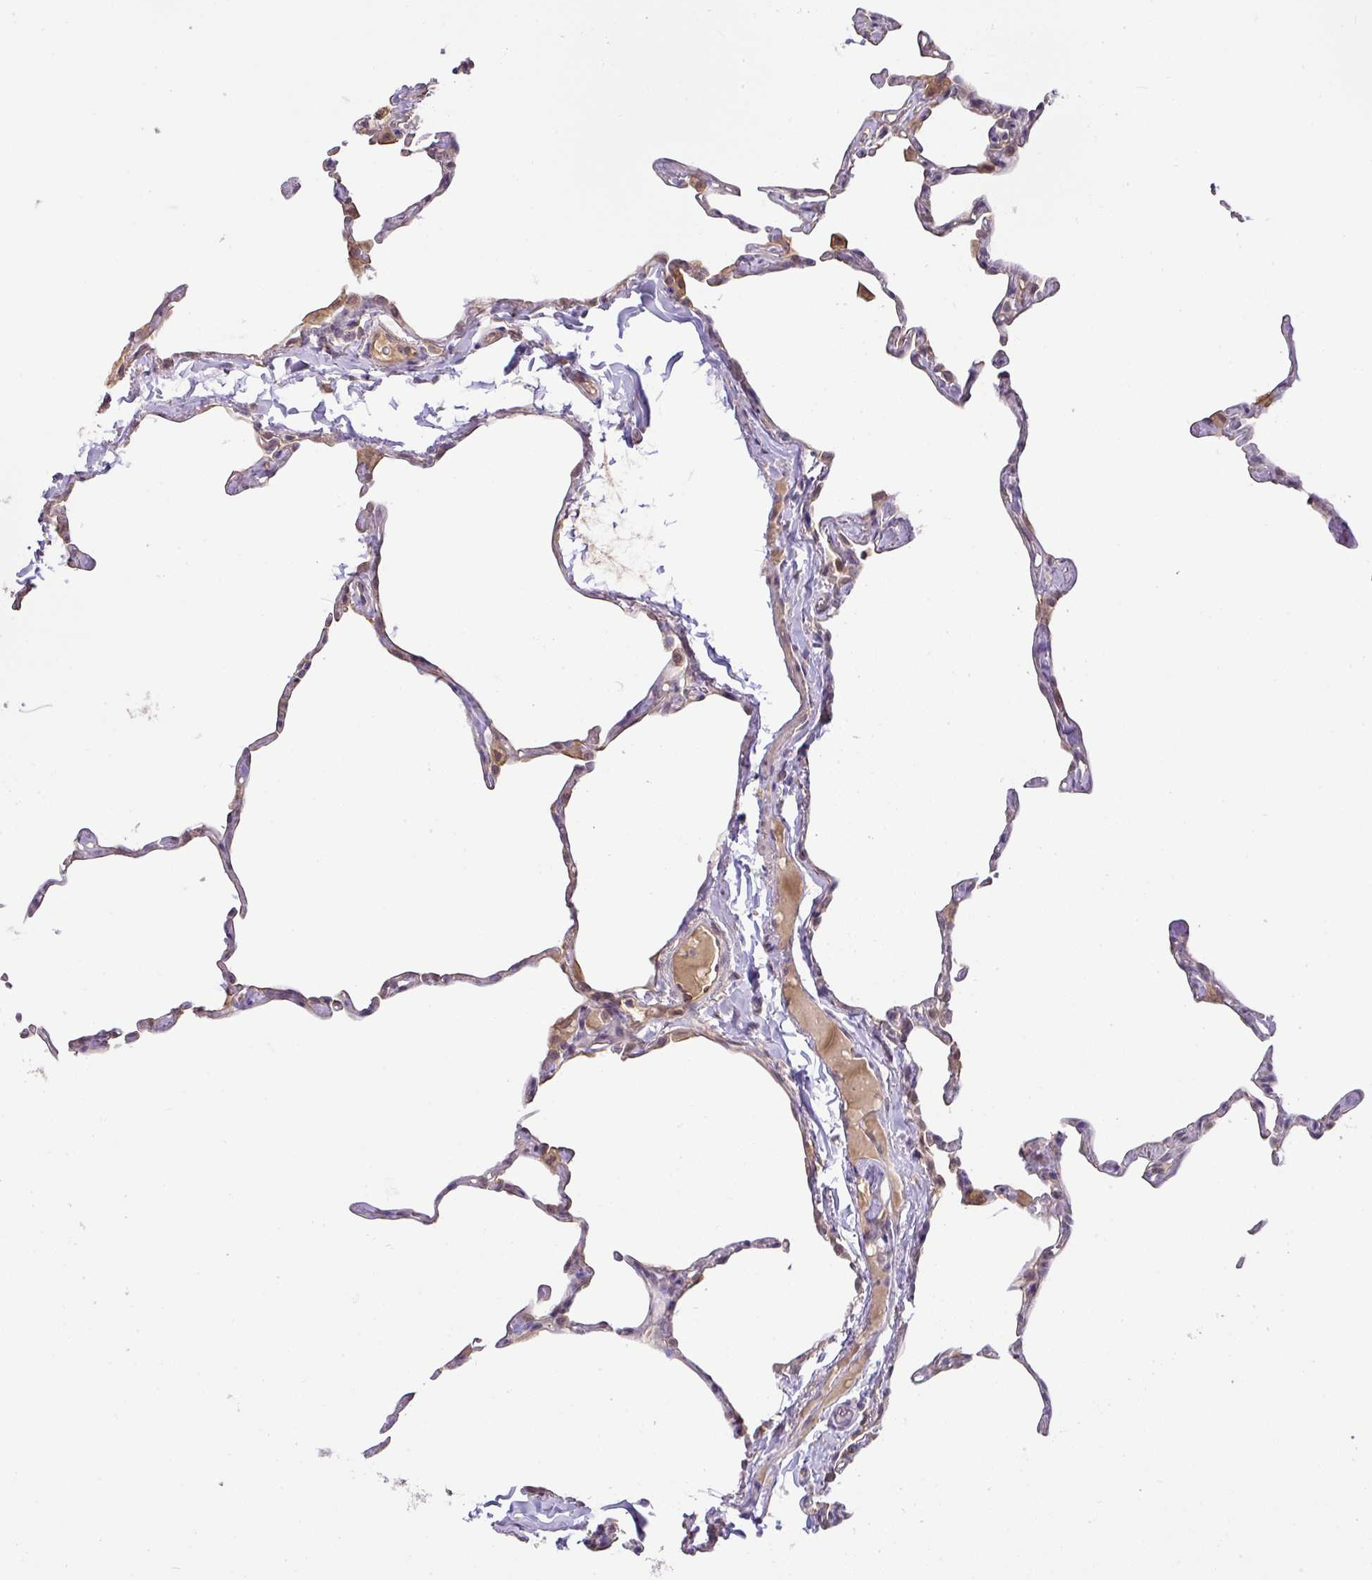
{"staining": {"intensity": "negative", "quantity": "none", "location": "none"}, "tissue": "lung", "cell_type": "Alveolar cells", "image_type": "normal", "snomed": [{"axis": "morphology", "description": "Normal tissue, NOS"}, {"axis": "topography", "description": "Lung"}], "caption": "Immunohistochemistry of normal lung demonstrates no staining in alveolar cells. Brightfield microscopy of immunohistochemistry stained with DAB (brown) and hematoxylin (blue), captured at high magnification.", "gene": "GCNT7", "patient": {"sex": "male", "age": 65}}